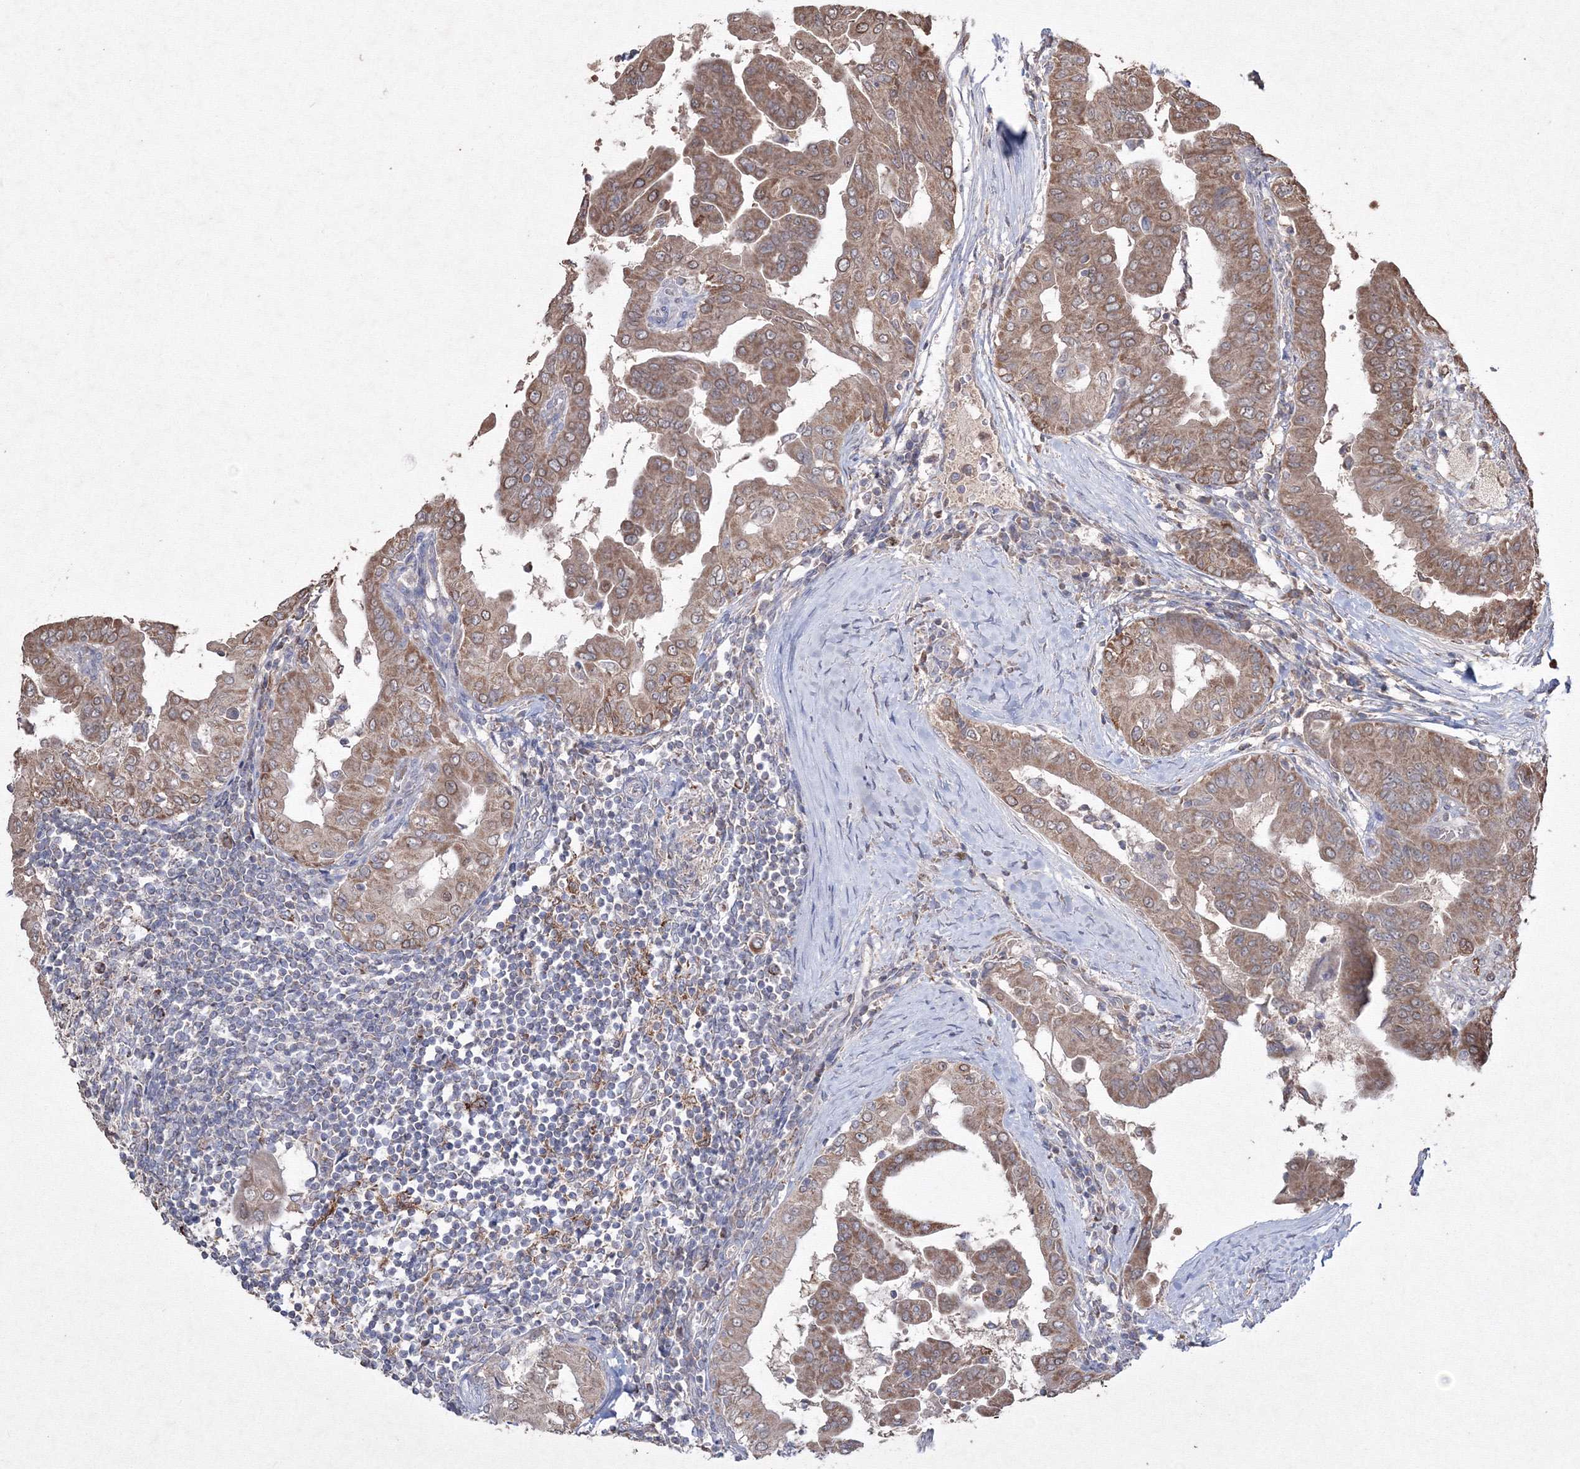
{"staining": {"intensity": "moderate", "quantity": ">75%", "location": "cytoplasmic/membranous"}, "tissue": "thyroid cancer", "cell_type": "Tumor cells", "image_type": "cancer", "snomed": [{"axis": "morphology", "description": "Papillary adenocarcinoma, NOS"}, {"axis": "topography", "description": "Thyroid gland"}], "caption": "Protein expression analysis of thyroid cancer displays moderate cytoplasmic/membranous staining in approximately >75% of tumor cells.", "gene": "GRSF1", "patient": {"sex": "male", "age": 33}}